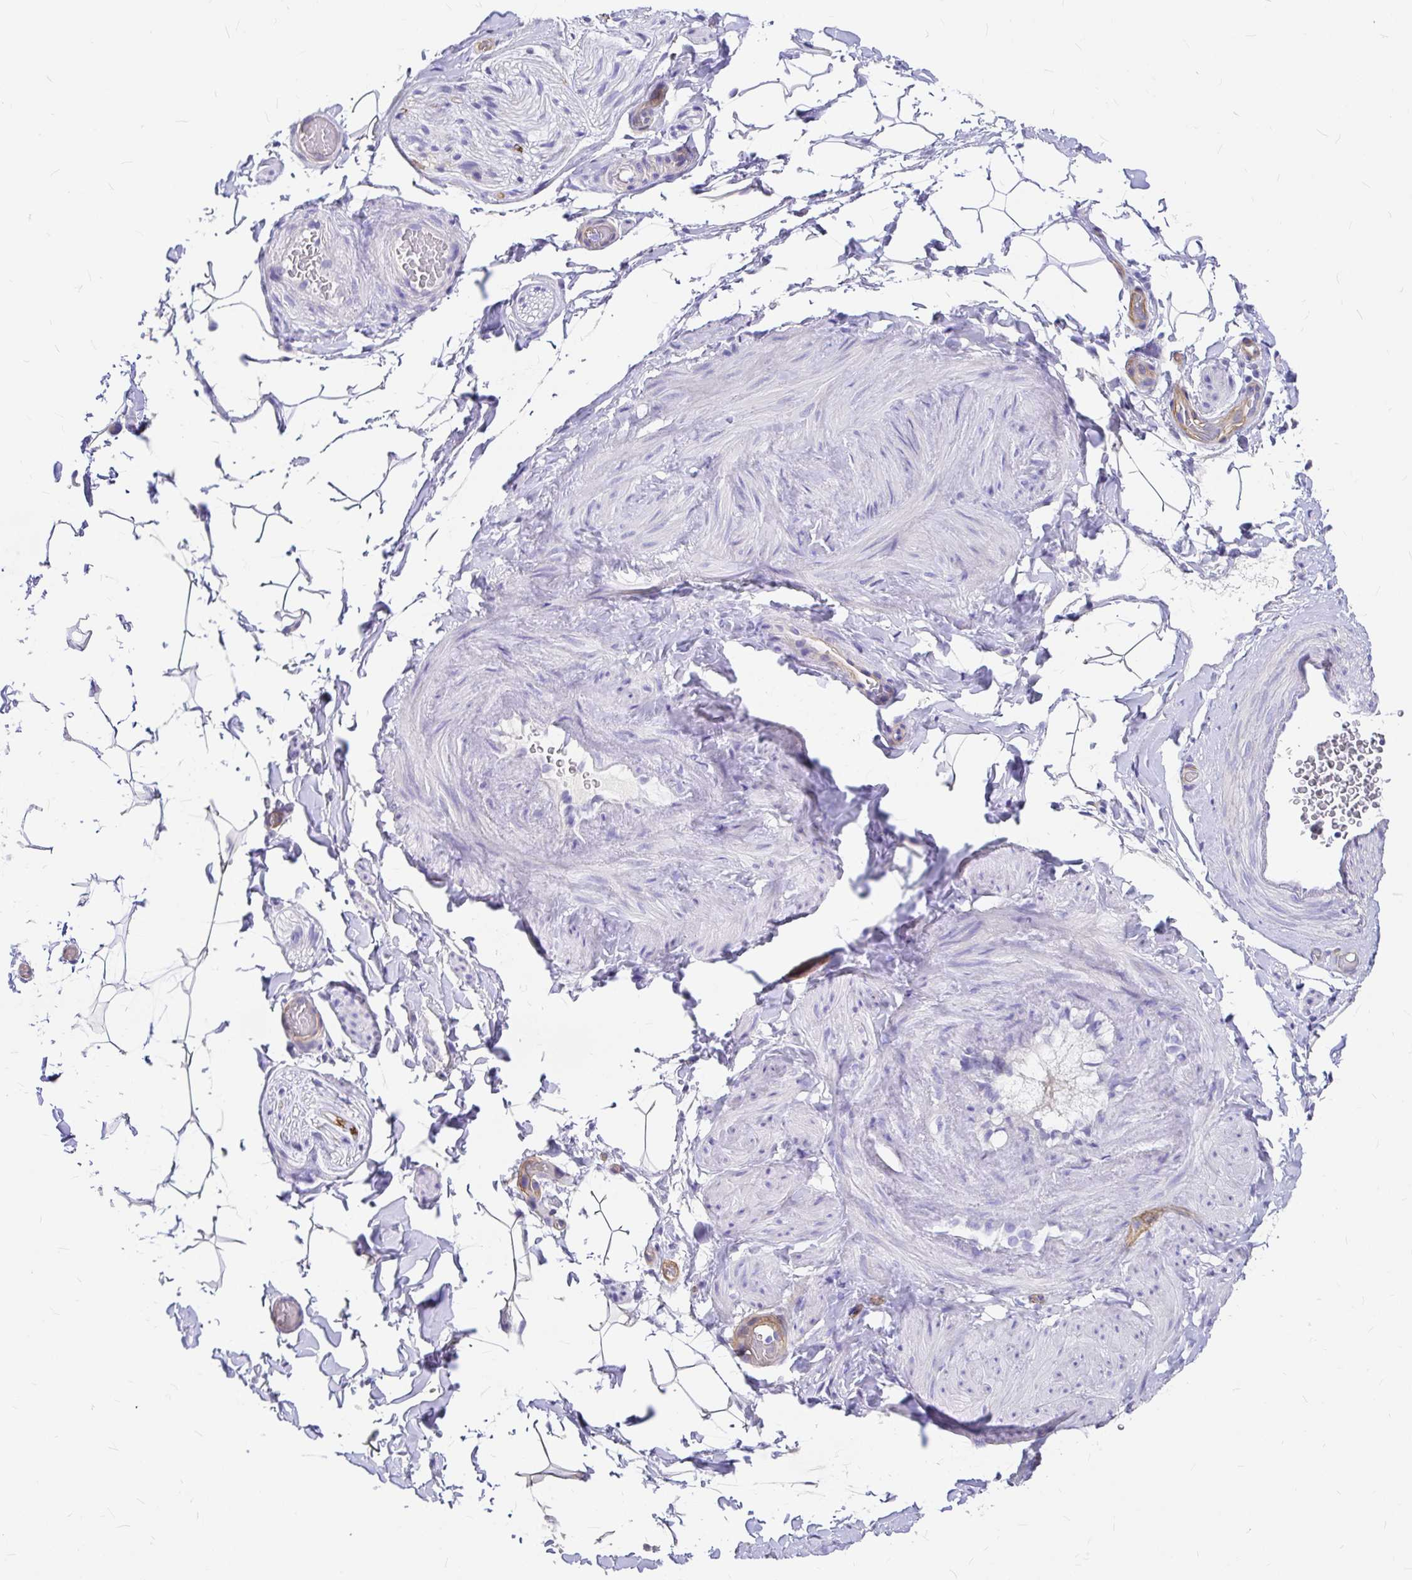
{"staining": {"intensity": "negative", "quantity": "none", "location": "none"}, "tissue": "adipose tissue", "cell_type": "Adipocytes", "image_type": "normal", "snomed": [{"axis": "morphology", "description": "Normal tissue, NOS"}, {"axis": "topography", "description": "Epididymis"}, {"axis": "topography", "description": "Peripheral nerve tissue"}], "caption": "Histopathology image shows no protein expression in adipocytes of normal adipose tissue.", "gene": "MYO1B", "patient": {"sex": "male", "age": 32}}